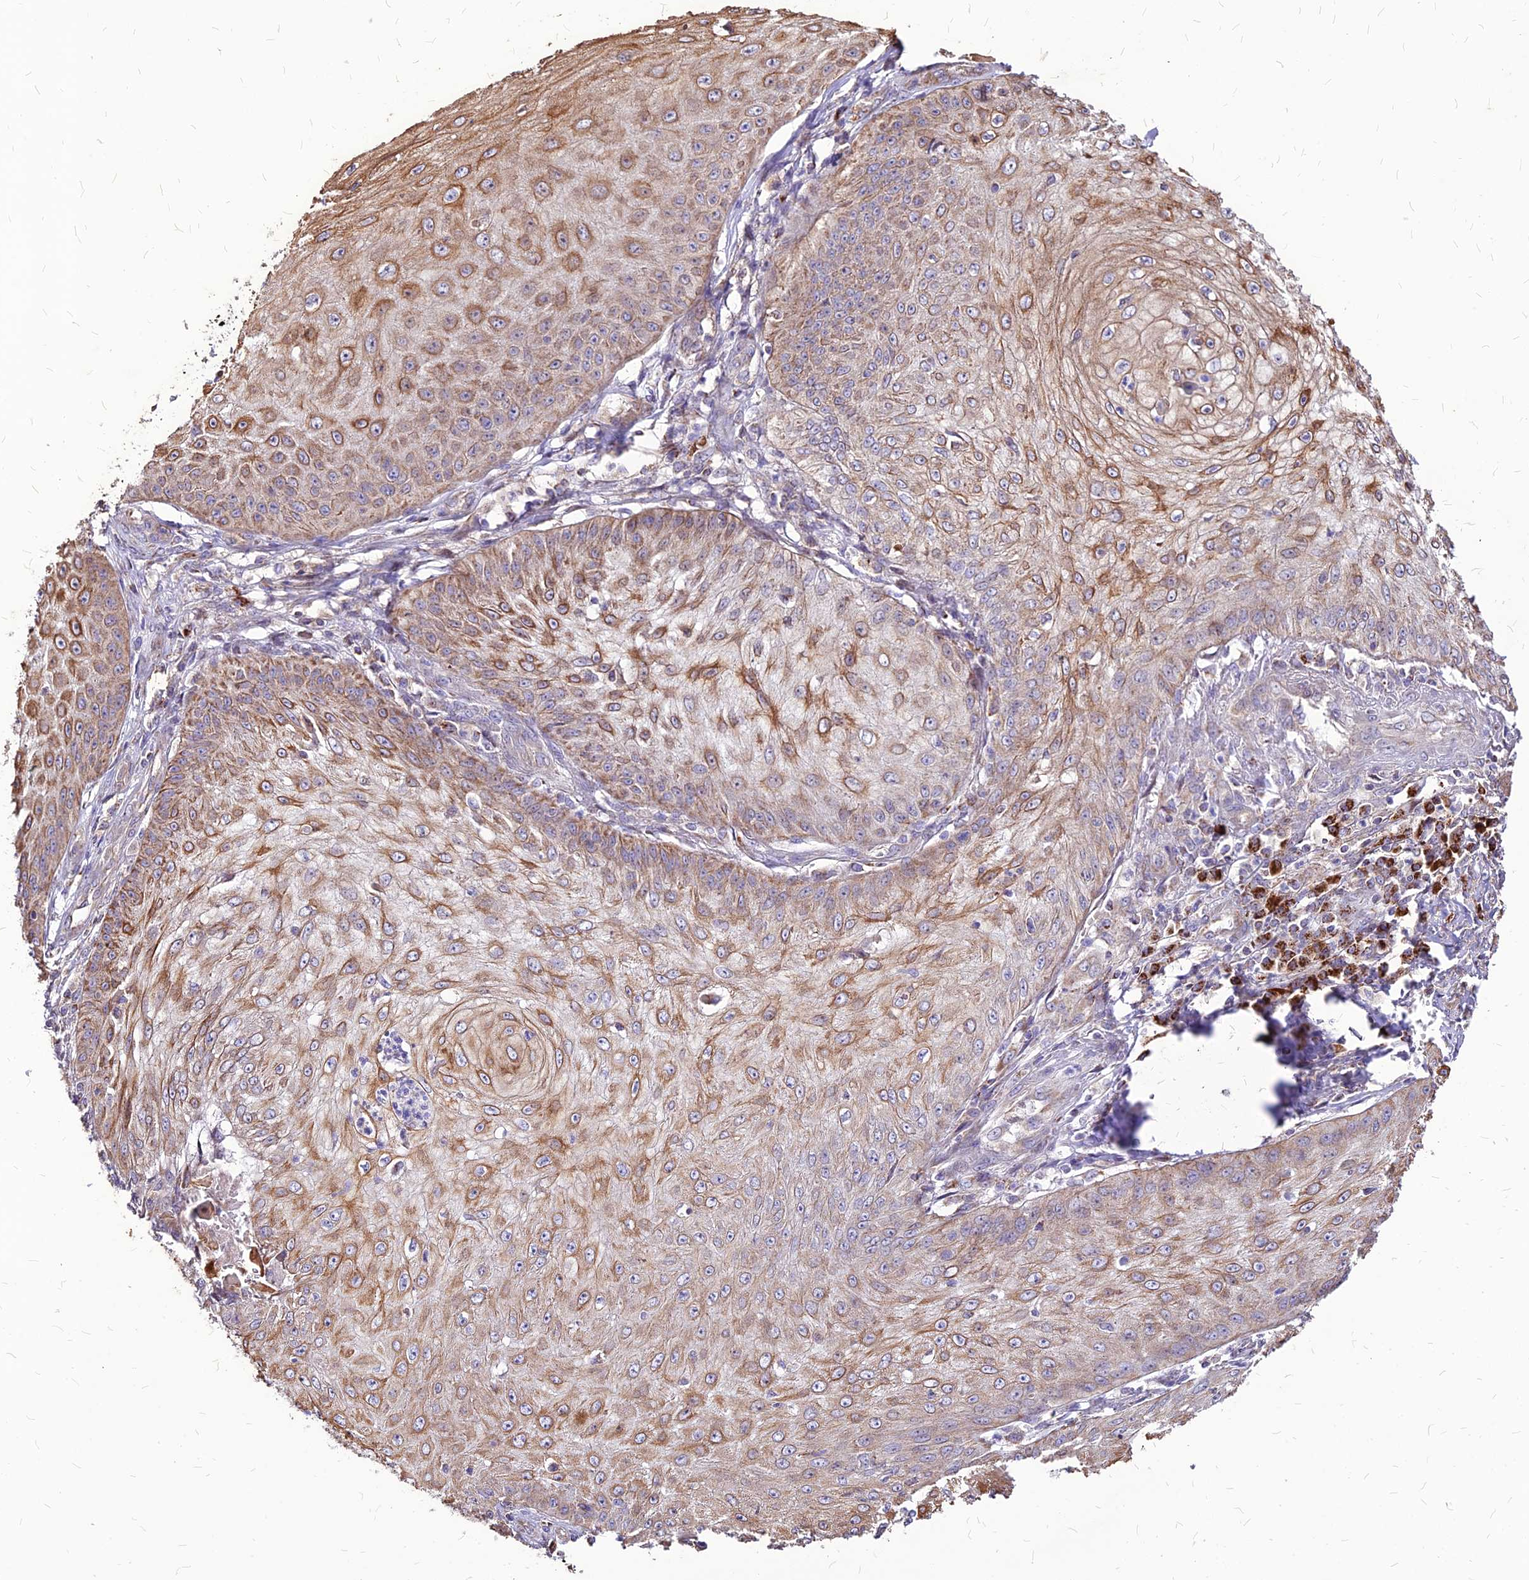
{"staining": {"intensity": "moderate", "quantity": ">75%", "location": "cytoplasmic/membranous"}, "tissue": "skin cancer", "cell_type": "Tumor cells", "image_type": "cancer", "snomed": [{"axis": "morphology", "description": "Squamous cell carcinoma, NOS"}, {"axis": "topography", "description": "Skin"}], "caption": "The histopathology image demonstrates a brown stain indicating the presence of a protein in the cytoplasmic/membranous of tumor cells in skin squamous cell carcinoma.", "gene": "ECI1", "patient": {"sex": "male", "age": 70}}